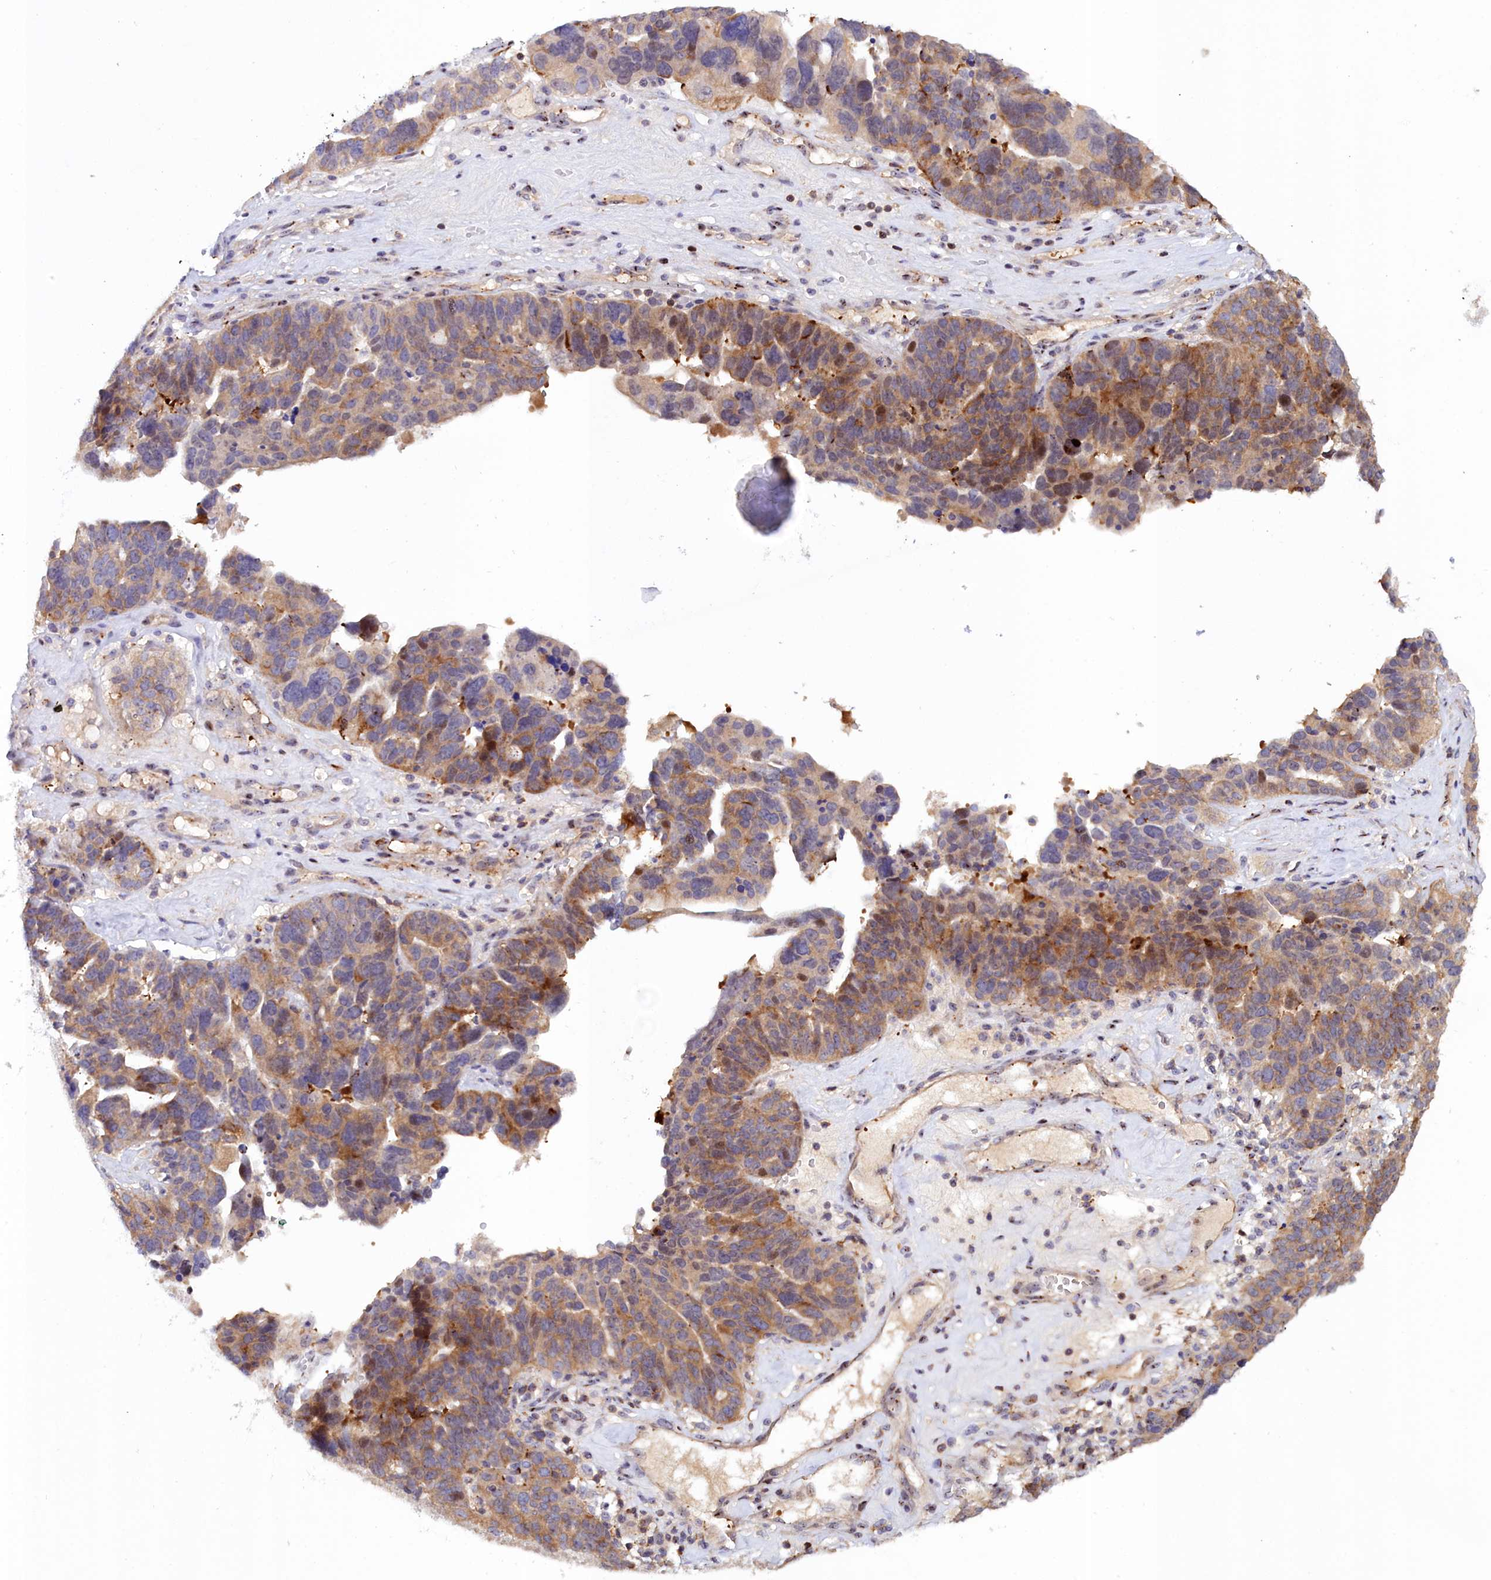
{"staining": {"intensity": "moderate", "quantity": "25%-75%", "location": "cytoplasmic/membranous"}, "tissue": "ovarian cancer", "cell_type": "Tumor cells", "image_type": "cancer", "snomed": [{"axis": "morphology", "description": "Cystadenocarcinoma, serous, NOS"}, {"axis": "topography", "description": "Ovary"}], "caption": "Protein staining of serous cystadenocarcinoma (ovarian) tissue exhibits moderate cytoplasmic/membranous positivity in approximately 25%-75% of tumor cells. (IHC, brightfield microscopy, high magnification).", "gene": "NEURL4", "patient": {"sex": "female", "age": 59}}